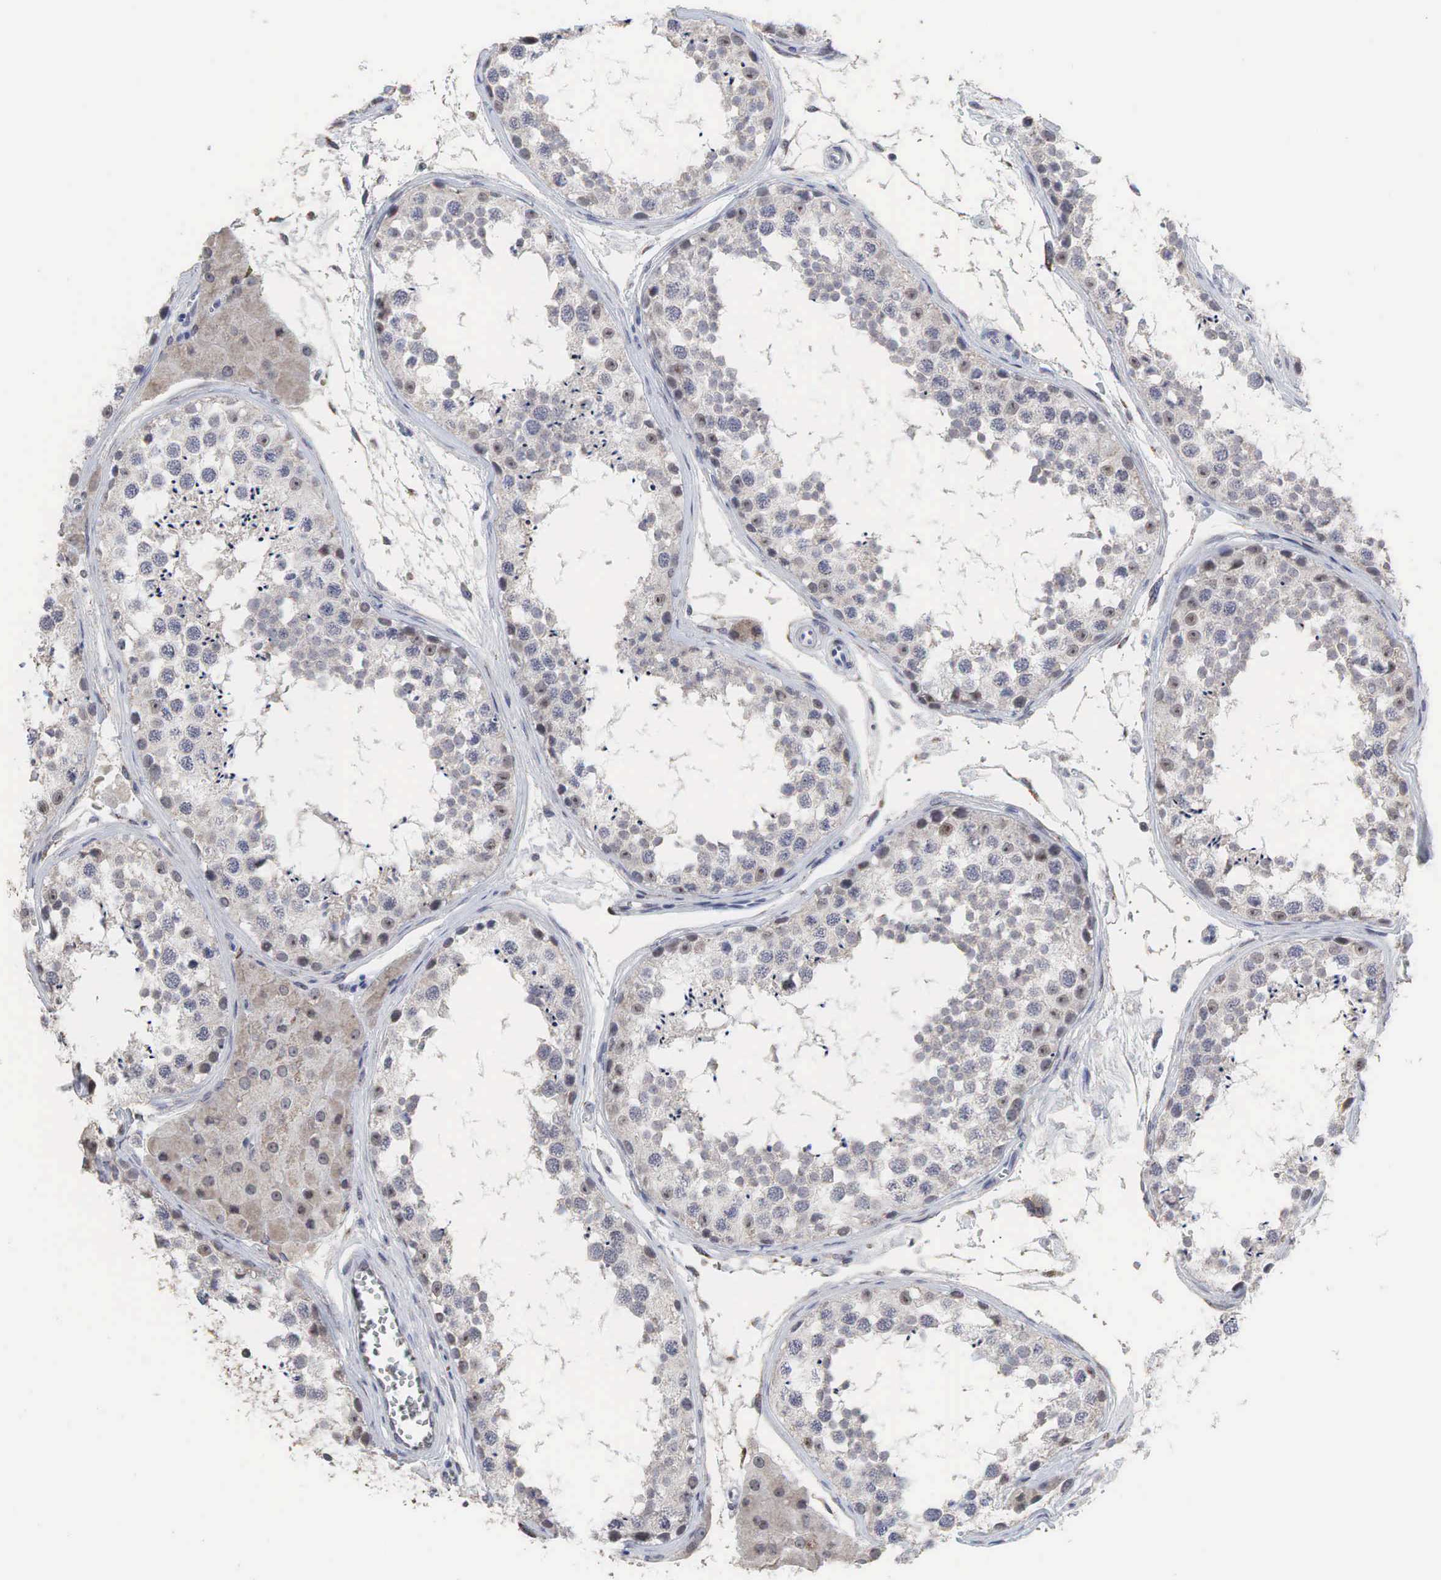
{"staining": {"intensity": "moderate", "quantity": "25%-75%", "location": "nuclear"}, "tissue": "testis", "cell_type": "Cells in seminiferous ducts", "image_type": "normal", "snomed": [{"axis": "morphology", "description": "Normal tissue, NOS"}, {"axis": "topography", "description": "Testis"}], "caption": "Protein analysis of unremarkable testis exhibits moderate nuclear expression in approximately 25%-75% of cells in seminiferous ducts. The protein of interest is stained brown, and the nuclei are stained in blue (DAB IHC with brightfield microscopy, high magnification).", "gene": "DKC1", "patient": {"sex": "male", "age": 57}}